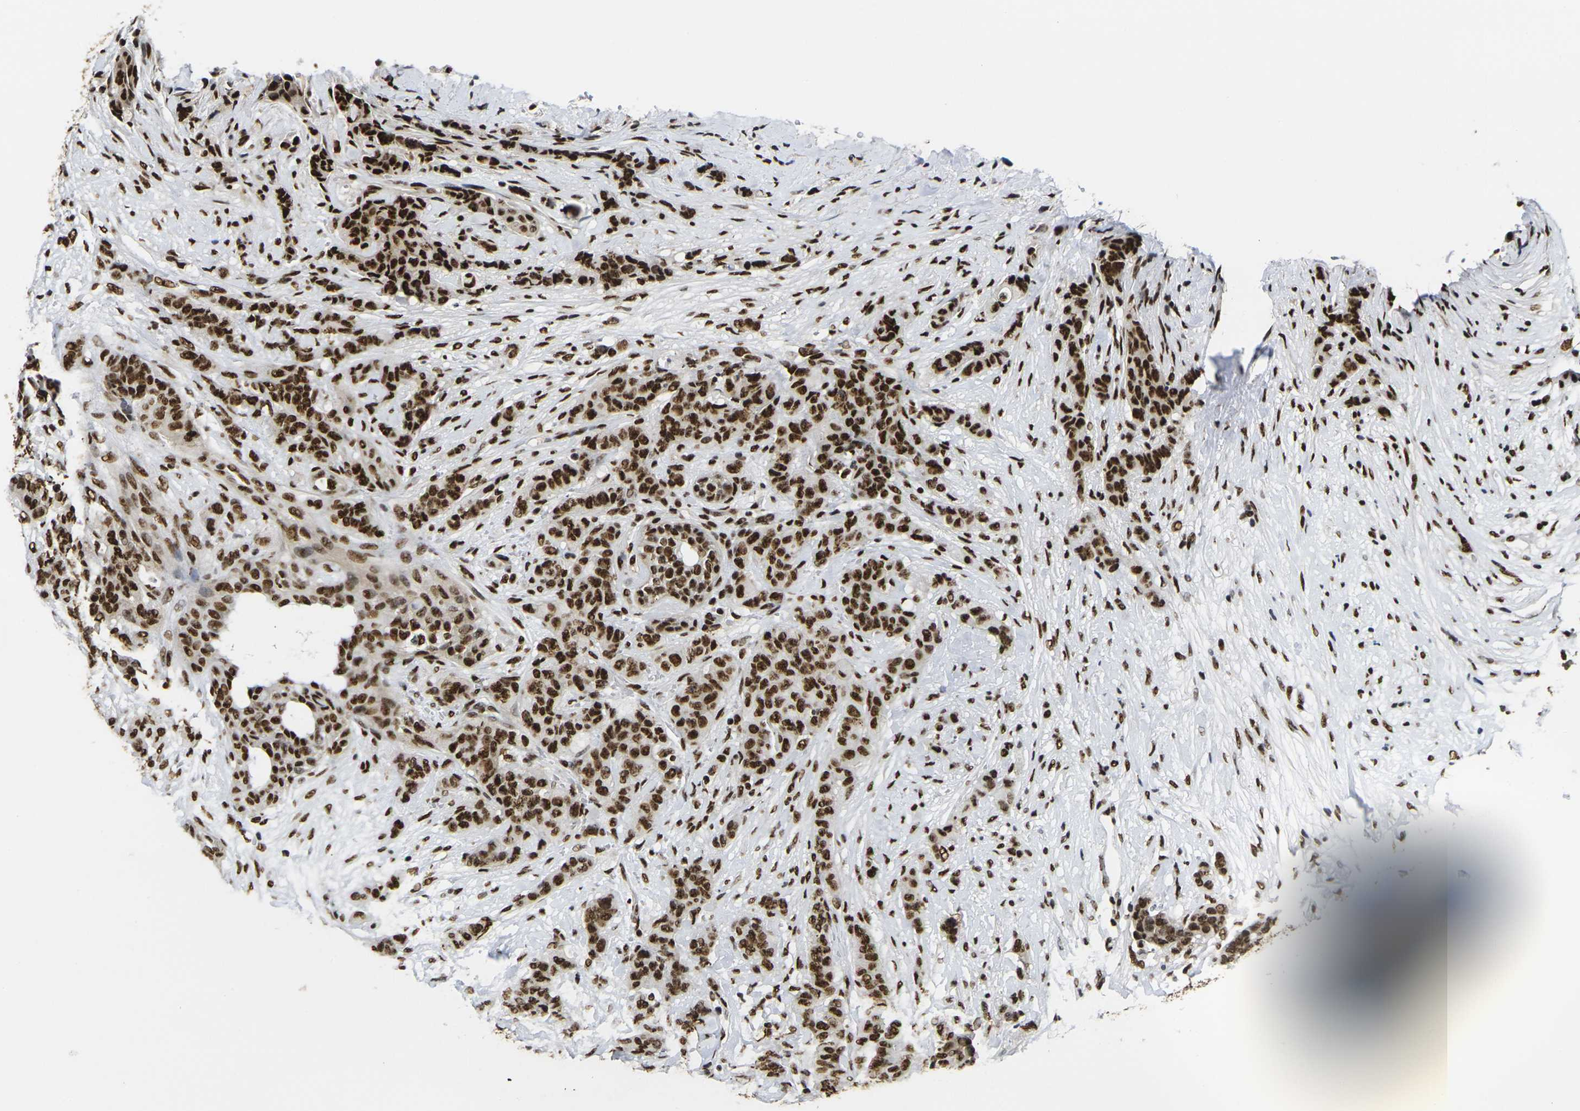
{"staining": {"intensity": "strong", "quantity": ">75%", "location": "nuclear"}, "tissue": "breast cancer", "cell_type": "Tumor cells", "image_type": "cancer", "snomed": [{"axis": "morphology", "description": "Duct carcinoma"}, {"axis": "topography", "description": "Breast"}], "caption": "An image of human breast cancer (intraductal carcinoma) stained for a protein shows strong nuclear brown staining in tumor cells.", "gene": "SMARCC1", "patient": {"sex": "female", "age": 40}}